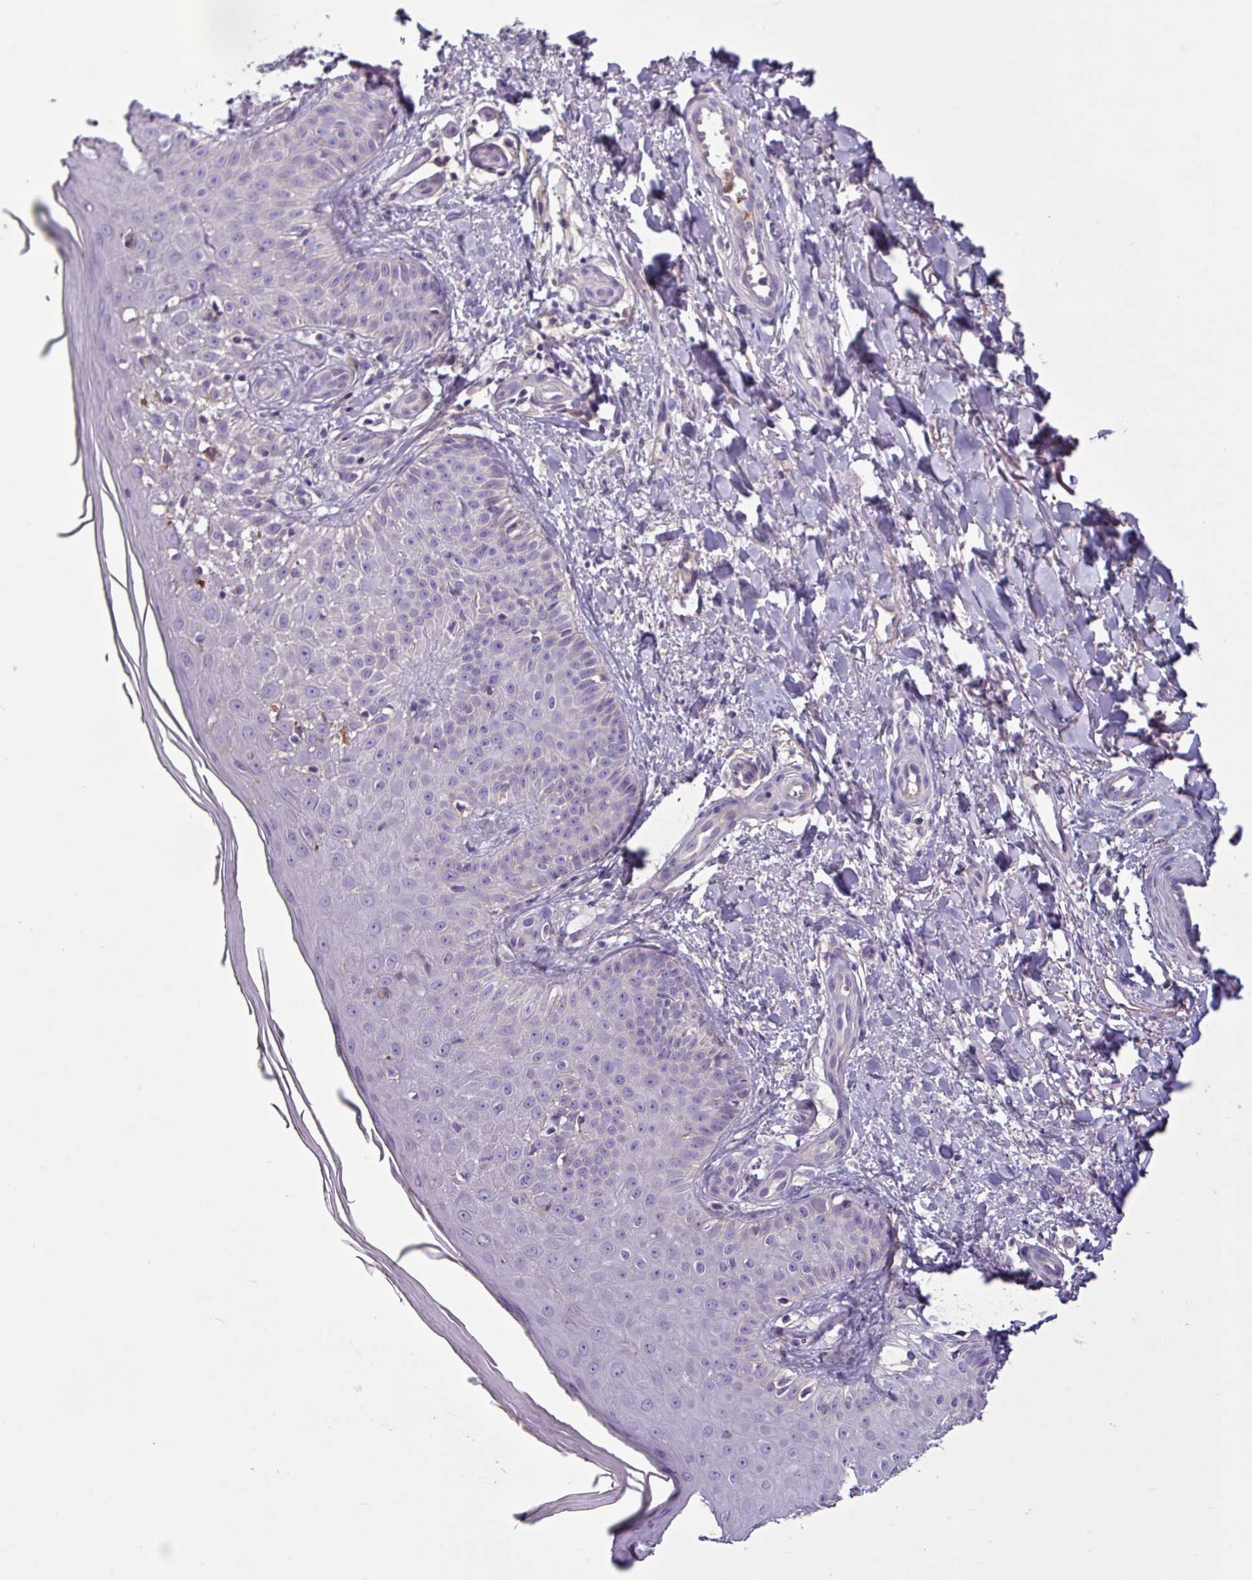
{"staining": {"intensity": "negative", "quantity": "none", "location": "none"}, "tissue": "skin", "cell_type": "Fibroblasts", "image_type": "normal", "snomed": [{"axis": "morphology", "description": "Normal tissue, NOS"}, {"axis": "topography", "description": "Skin"}], "caption": "Immunohistochemistry (IHC) image of unremarkable skin: human skin stained with DAB demonstrates no significant protein expression in fibroblasts. Brightfield microscopy of immunohistochemistry (IHC) stained with DAB (3,3'-diaminobenzidine) (brown) and hematoxylin (blue), captured at high magnification.", "gene": "TMEM178B", "patient": {"sex": "male", "age": 81}}